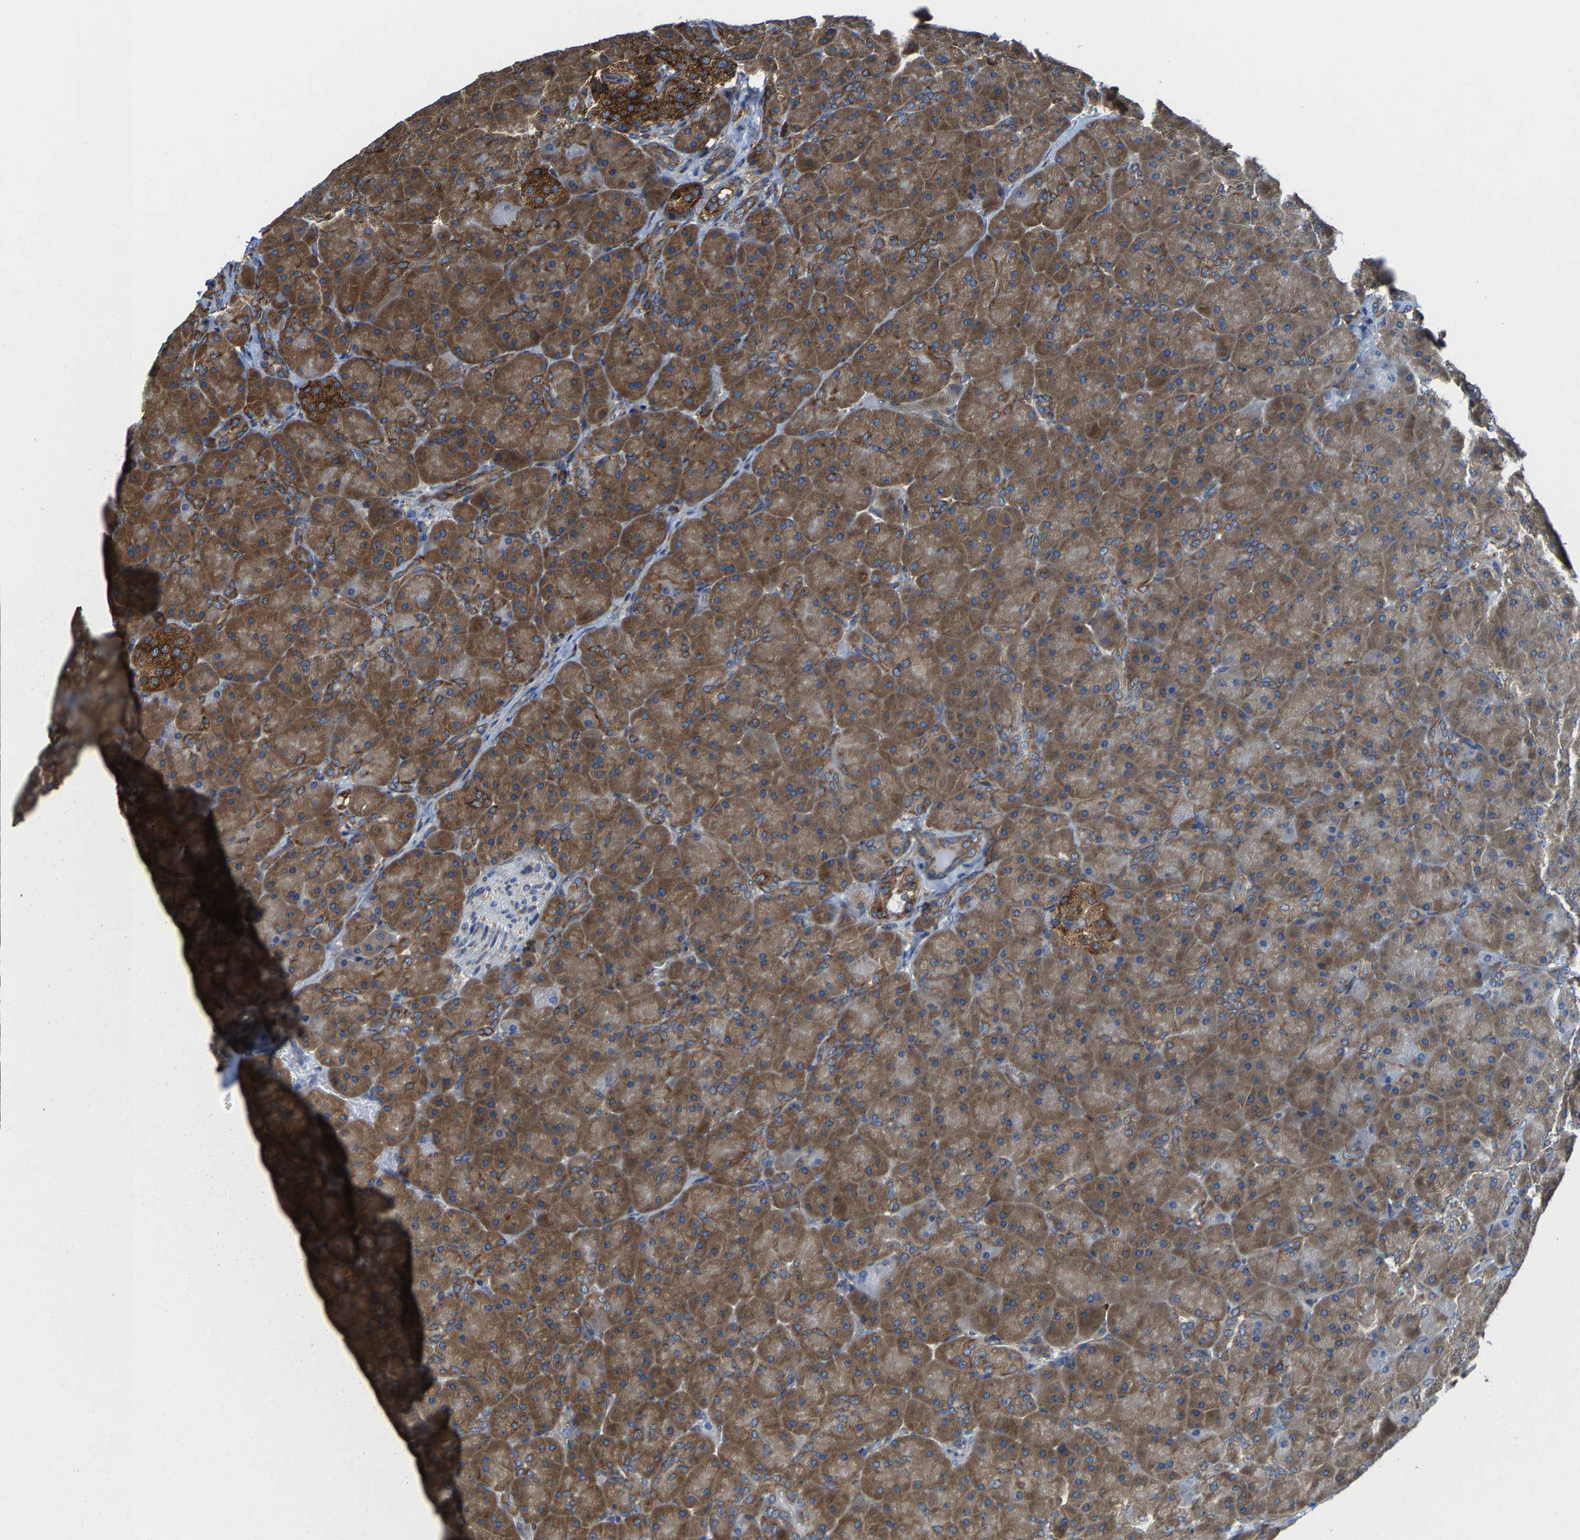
{"staining": {"intensity": "strong", "quantity": ">75%", "location": "cytoplasmic/membranous"}, "tissue": "pancreas", "cell_type": "Exocrine glandular cells", "image_type": "normal", "snomed": [{"axis": "morphology", "description": "Normal tissue, NOS"}, {"axis": "topography", "description": "Pancreas"}], "caption": "Immunohistochemistry staining of unremarkable pancreas, which shows high levels of strong cytoplasmic/membranous expression in about >75% of exocrine glandular cells indicating strong cytoplasmic/membranous protein staining. The staining was performed using DAB (brown) for protein detection and nuclei were counterstained in hematoxylin (blue).", "gene": "G3BP2", "patient": {"sex": "male", "age": 66}}